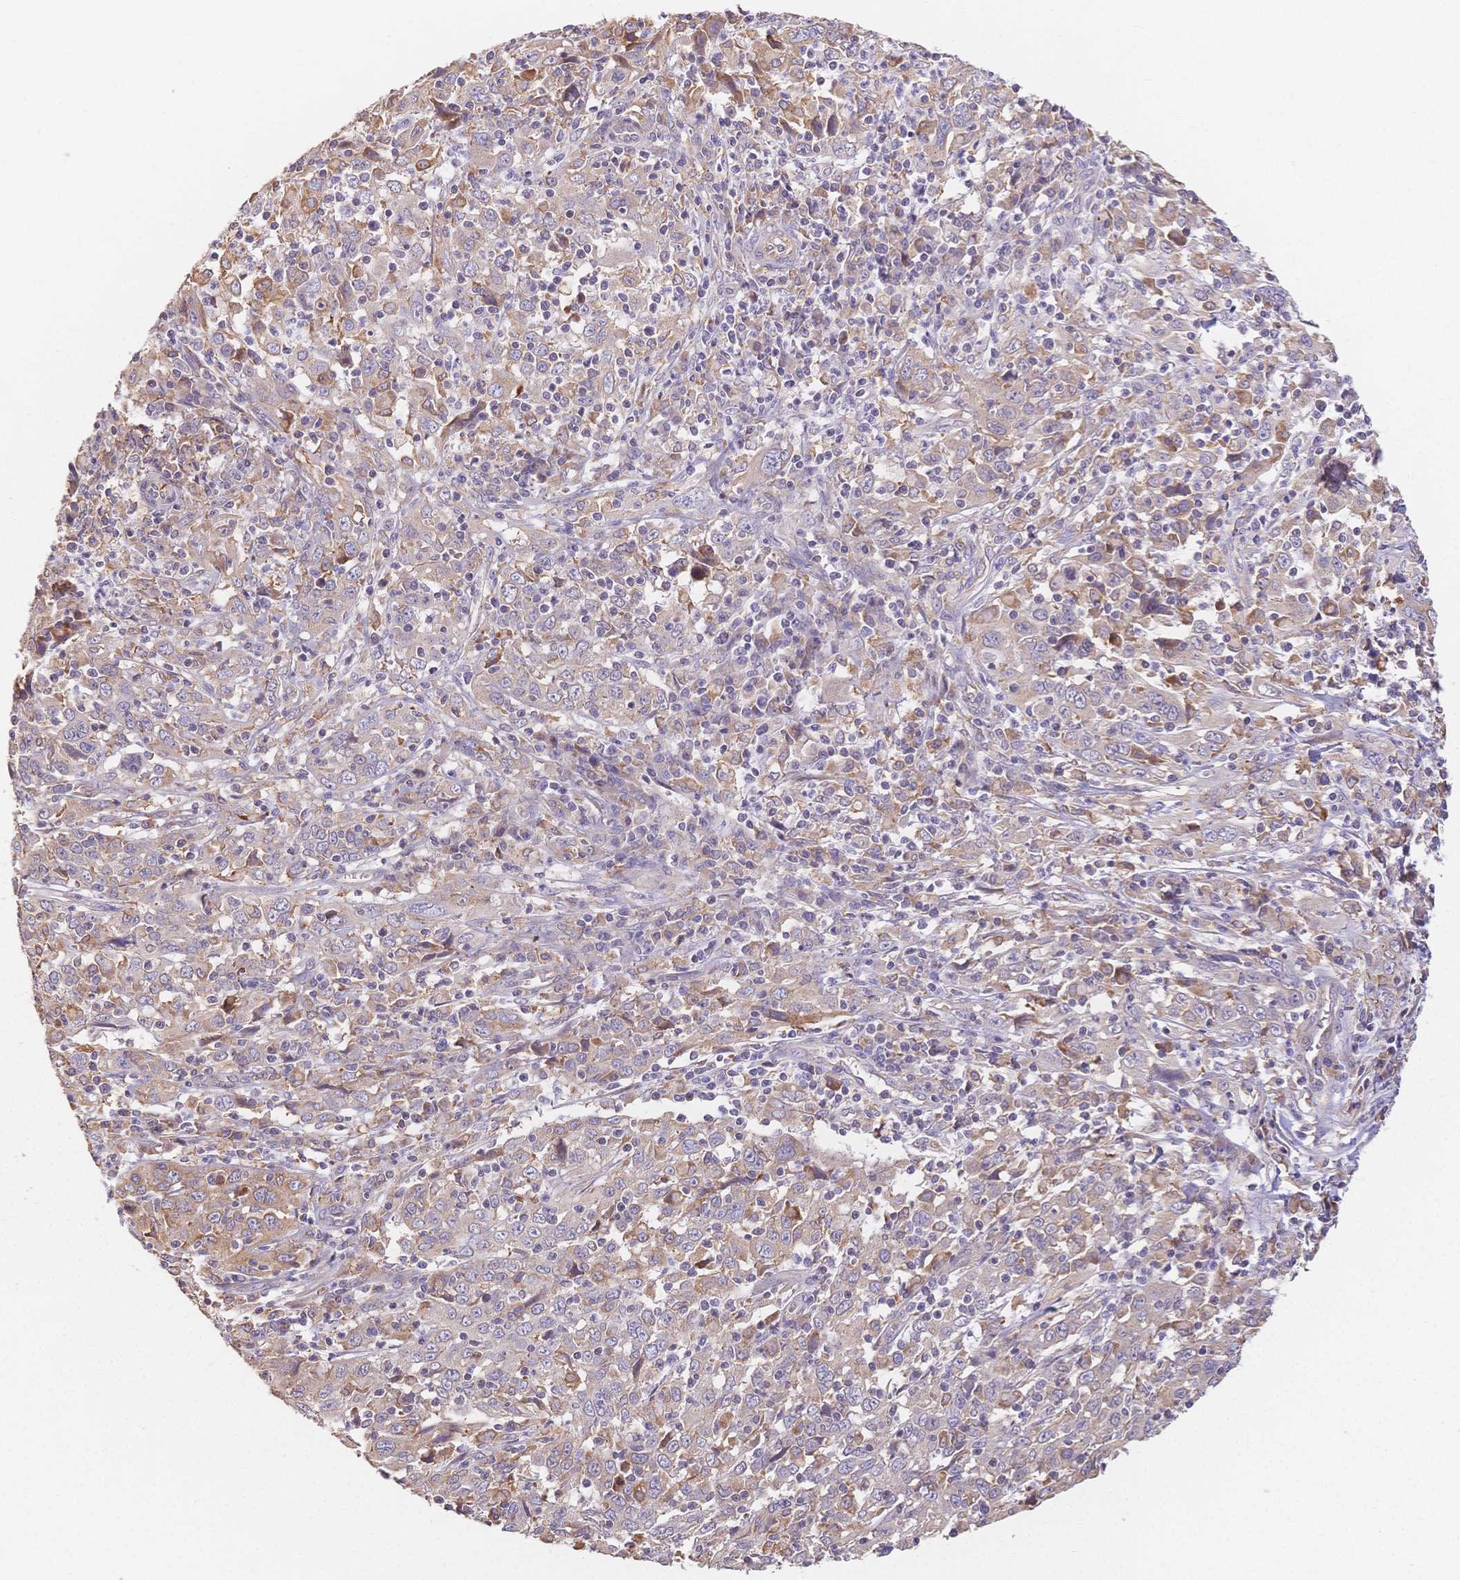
{"staining": {"intensity": "weak", "quantity": "25%-75%", "location": "cytoplasmic/membranous"}, "tissue": "cervical cancer", "cell_type": "Tumor cells", "image_type": "cancer", "snomed": [{"axis": "morphology", "description": "Squamous cell carcinoma, NOS"}, {"axis": "topography", "description": "Cervix"}], "caption": "This is a micrograph of immunohistochemistry (IHC) staining of cervical squamous cell carcinoma, which shows weak staining in the cytoplasmic/membranous of tumor cells.", "gene": "HS3ST5", "patient": {"sex": "female", "age": 46}}